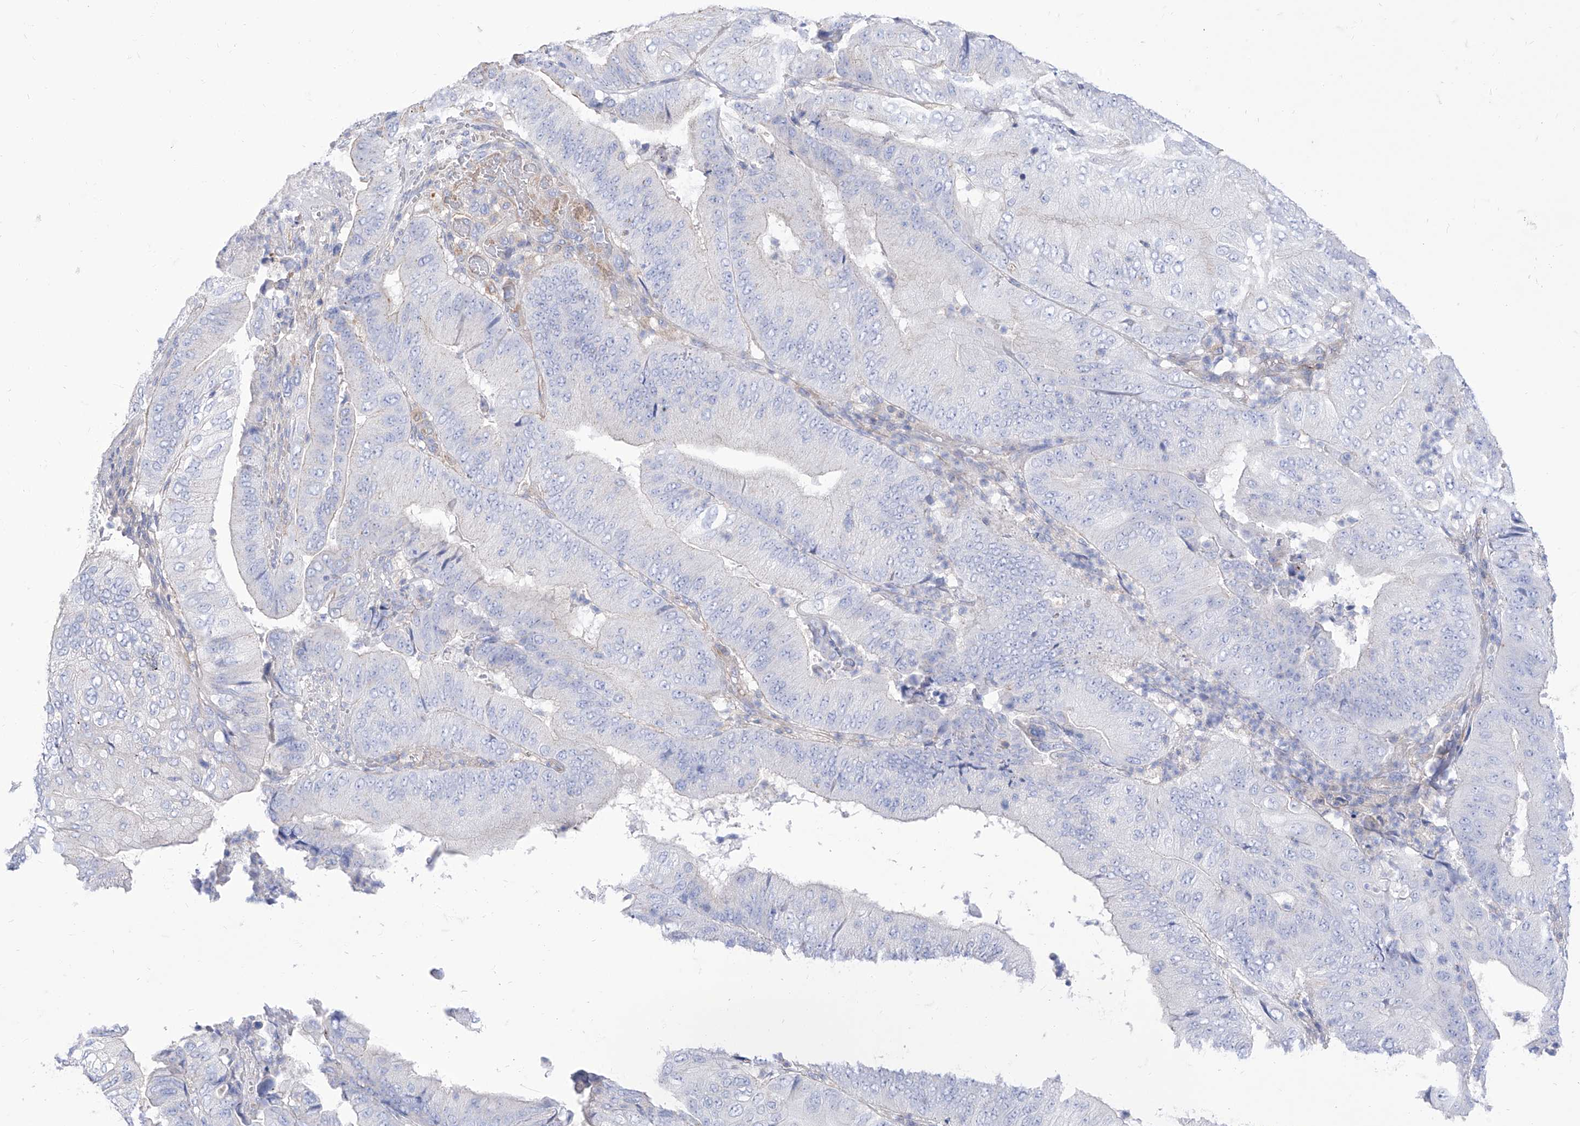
{"staining": {"intensity": "negative", "quantity": "none", "location": "none"}, "tissue": "pancreatic cancer", "cell_type": "Tumor cells", "image_type": "cancer", "snomed": [{"axis": "morphology", "description": "Adenocarcinoma, NOS"}, {"axis": "topography", "description": "Pancreas"}], "caption": "High power microscopy micrograph of an immunohistochemistry (IHC) histopathology image of pancreatic cancer, revealing no significant positivity in tumor cells. The staining was performed using DAB to visualize the protein expression in brown, while the nuclei were stained in blue with hematoxylin (Magnification: 20x).", "gene": "C1orf74", "patient": {"sex": "female", "age": 77}}